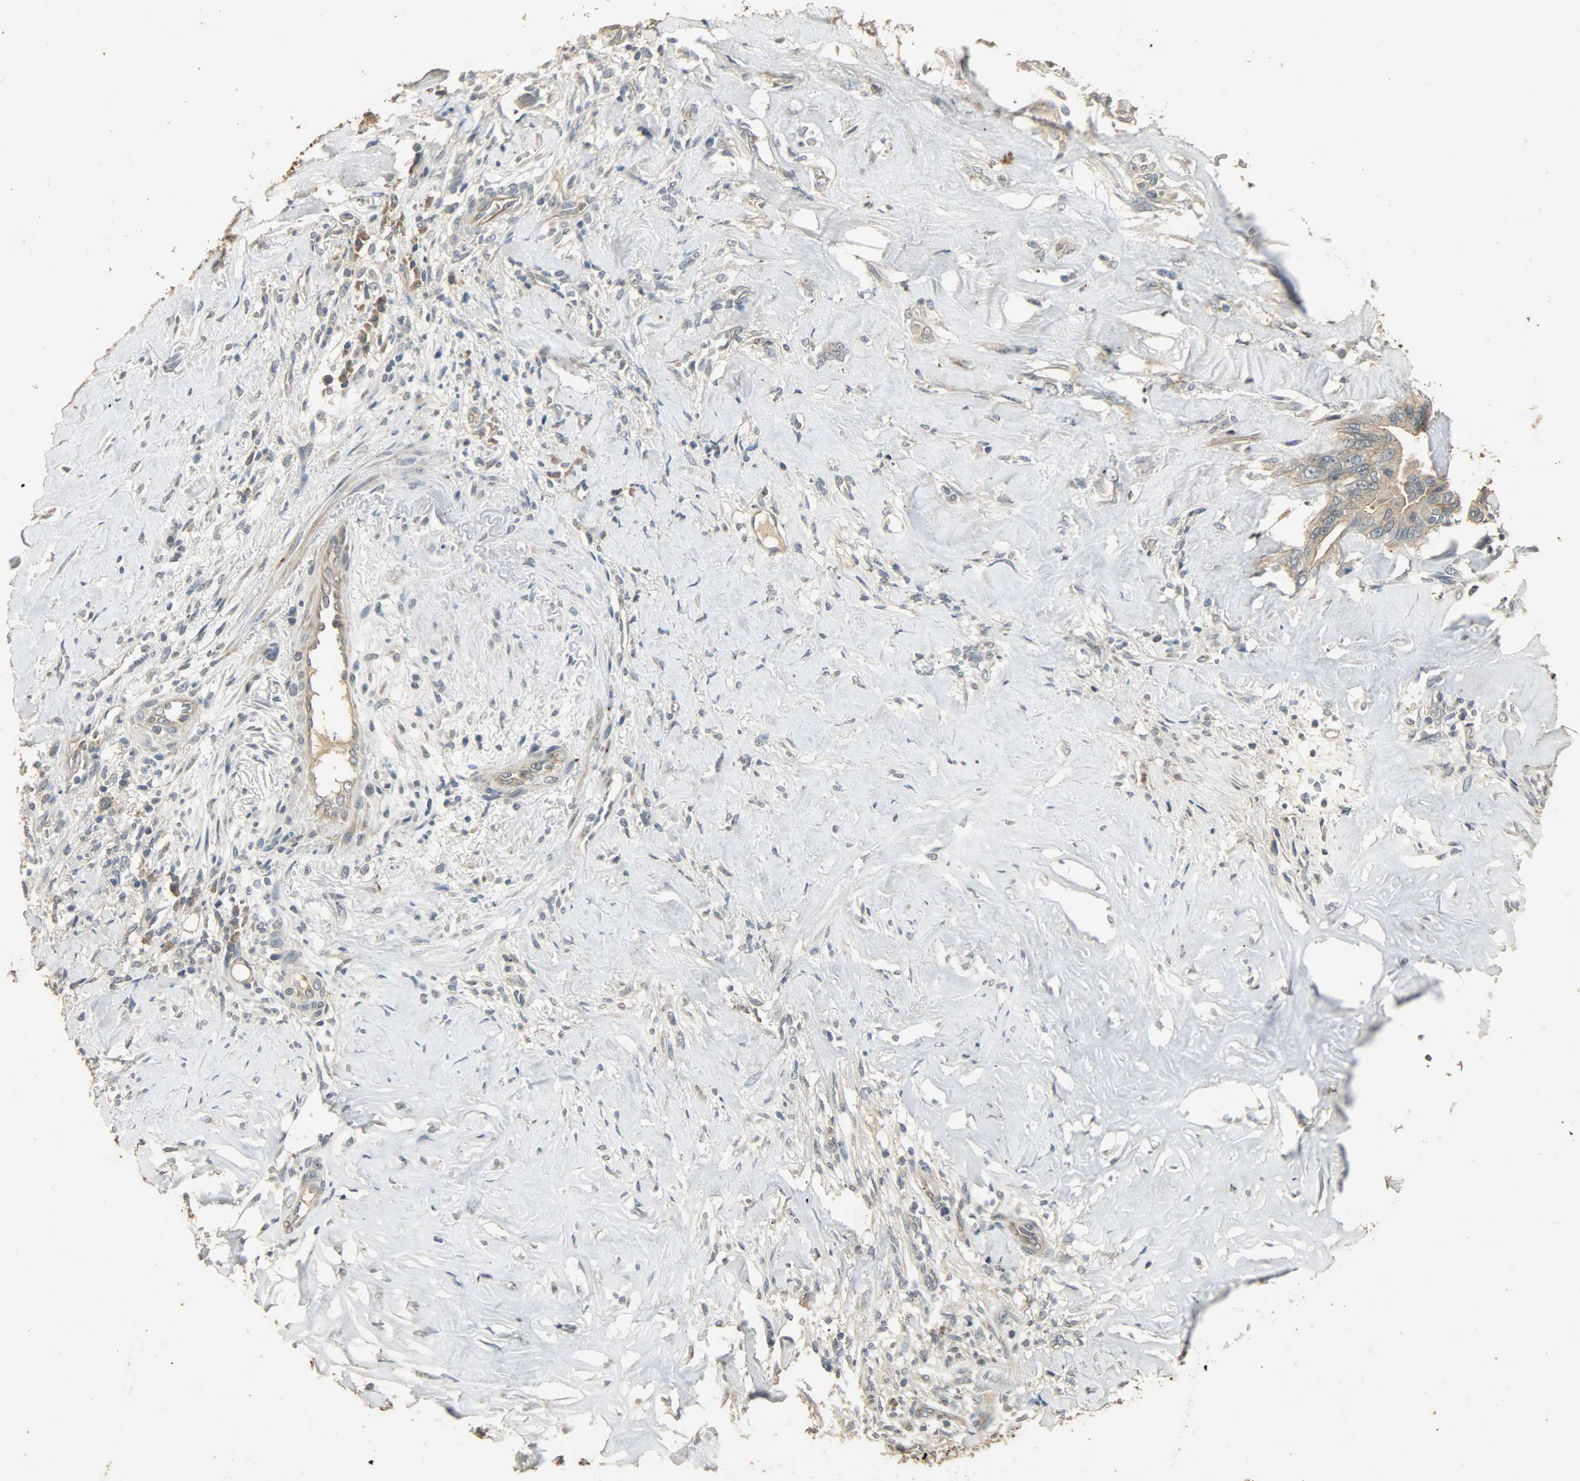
{"staining": {"intensity": "moderate", "quantity": ">75%", "location": "cytoplasmic/membranous"}, "tissue": "liver cancer", "cell_type": "Tumor cells", "image_type": "cancer", "snomed": [{"axis": "morphology", "description": "Cholangiocarcinoma"}, {"axis": "topography", "description": "Liver"}], "caption": "Liver cholangiocarcinoma stained with immunohistochemistry (IHC) reveals moderate cytoplasmic/membranous expression in approximately >75% of tumor cells.", "gene": "ATP2B1", "patient": {"sex": "female", "age": 67}}